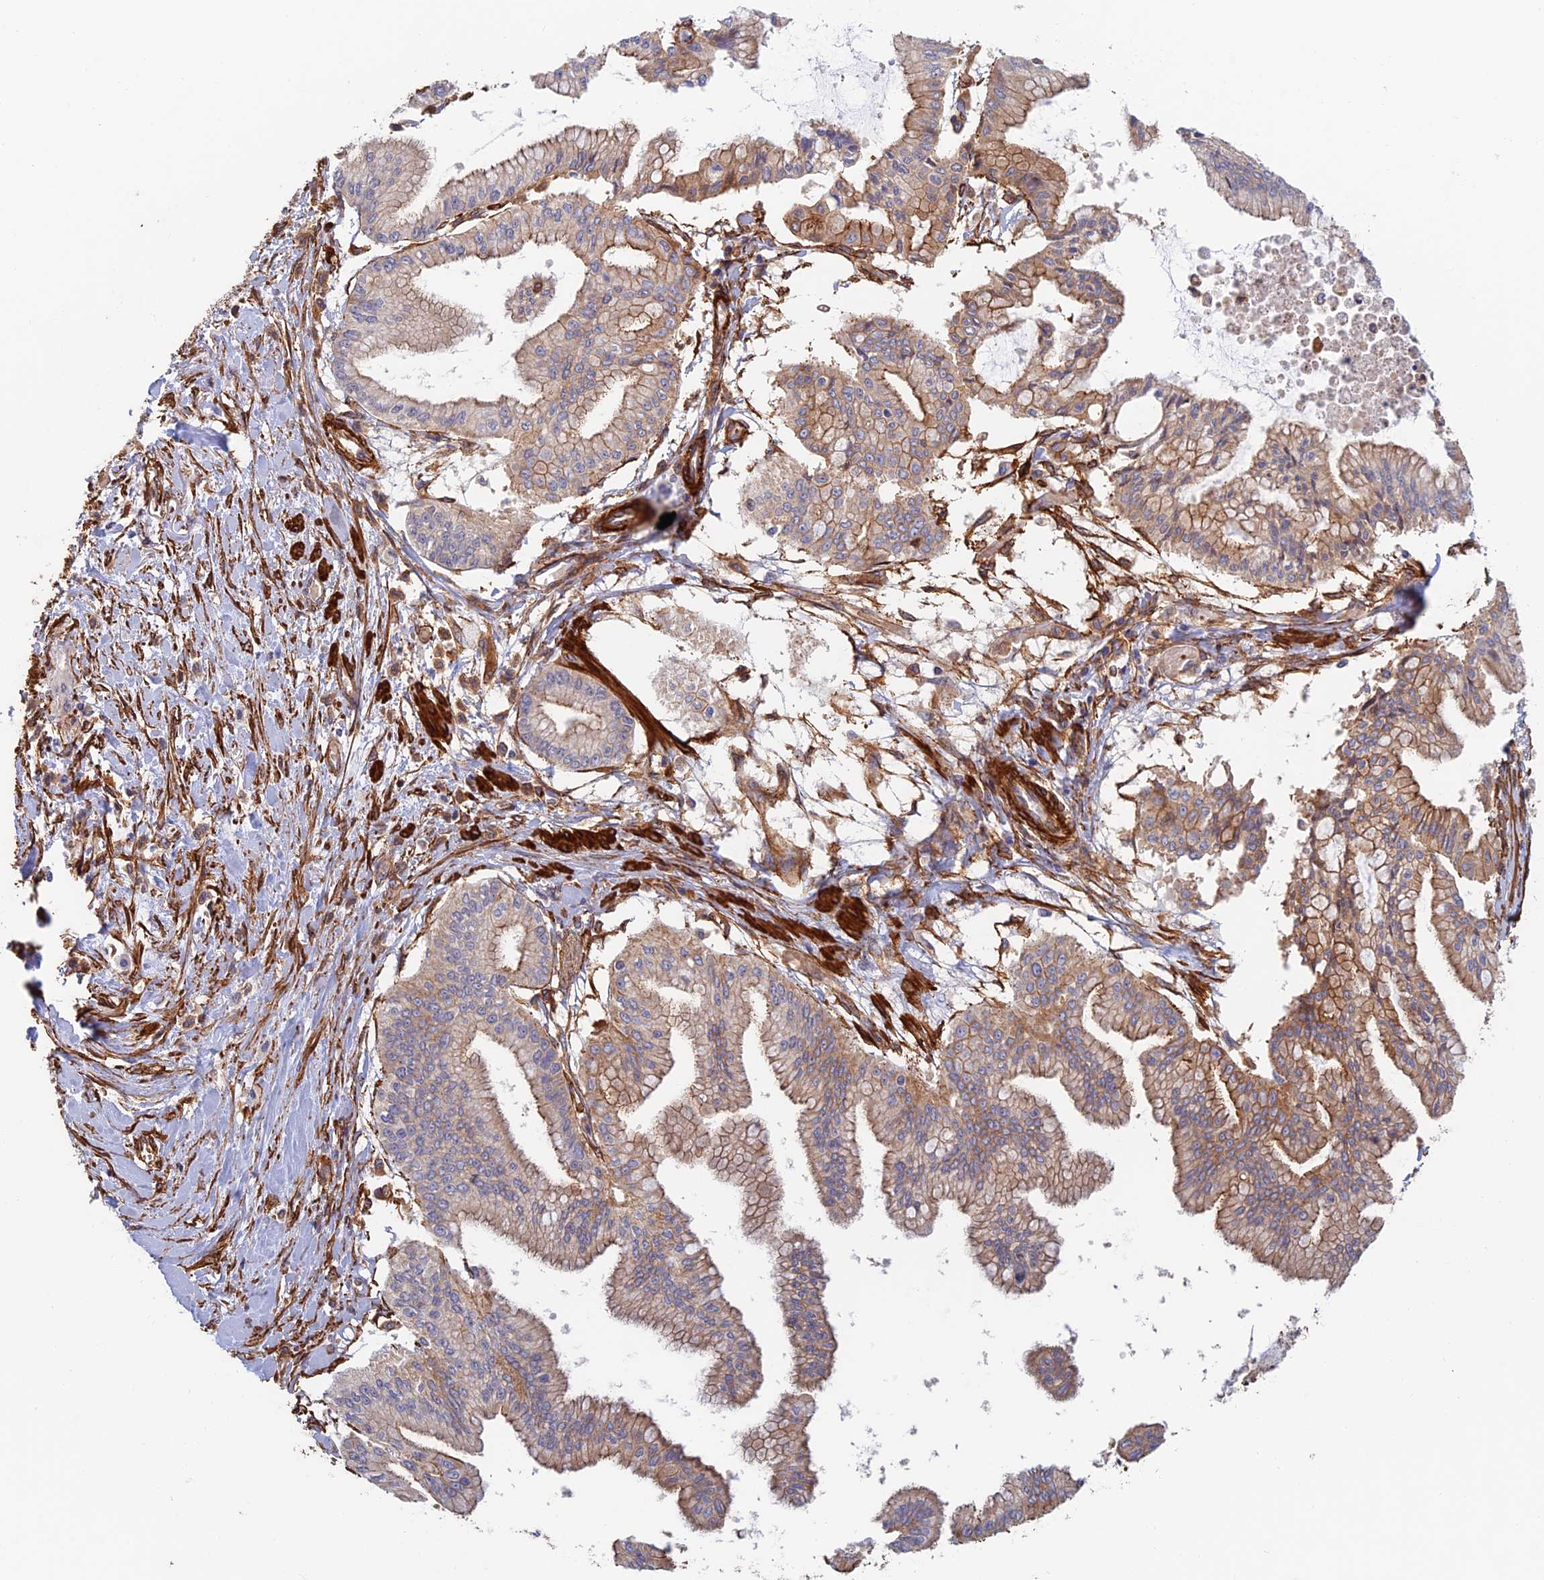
{"staining": {"intensity": "moderate", "quantity": ">75%", "location": "cytoplasmic/membranous"}, "tissue": "pancreatic cancer", "cell_type": "Tumor cells", "image_type": "cancer", "snomed": [{"axis": "morphology", "description": "Adenocarcinoma, NOS"}, {"axis": "topography", "description": "Pancreas"}], "caption": "The immunohistochemical stain labels moderate cytoplasmic/membranous staining in tumor cells of pancreatic cancer tissue.", "gene": "PAK4", "patient": {"sex": "male", "age": 46}}